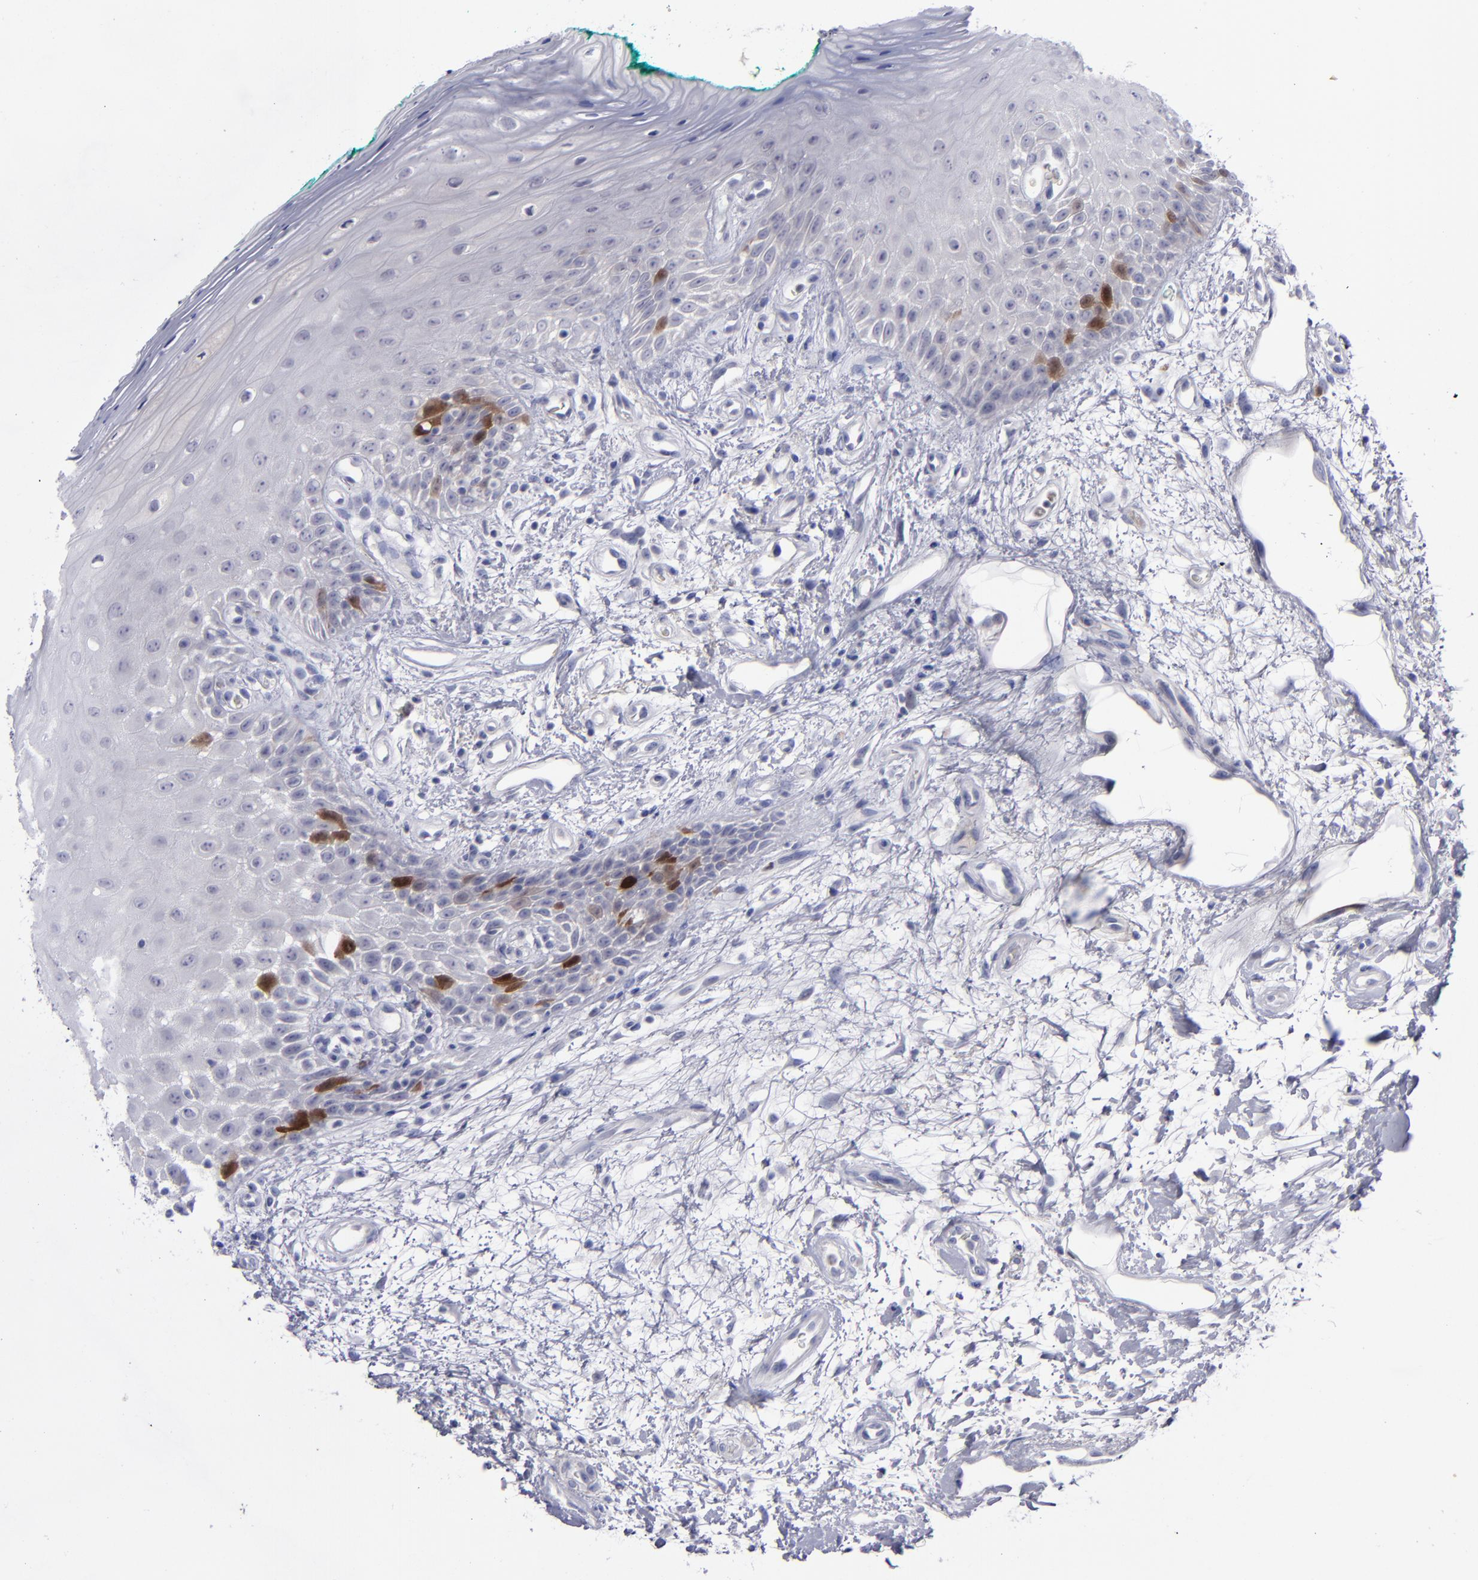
{"staining": {"intensity": "moderate", "quantity": "<25%", "location": "cytoplasmic/membranous,nuclear"}, "tissue": "oral mucosa", "cell_type": "Squamous epithelial cells", "image_type": "normal", "snomed": [{"axis": "morphology", "description": "Normal tissue, NOS"}, {"axis": "morphology", "description": "Squamous cell carcinoma, NOS"}, {"axis": "topography", "description": "Skeletal muscle"}, {"axis": "topography", "description": "Oral tissue"}, {"axis": "topography", "description": "Head-Neck"}], "caption": "The photomicrograph demonstrates immunohistochemical staining of unremarkable oral mucosa. There is moderate cytoplasmic/membranous,nuclear positivity is appreciated in approximately <25% of squamous epithelial cells. Immunohistochemistry (ihc) stains the protein of interest in brown and the nuclei are stained blue.", "gene": "AURKA", "patient": {"sex": "female", "age": 84}}